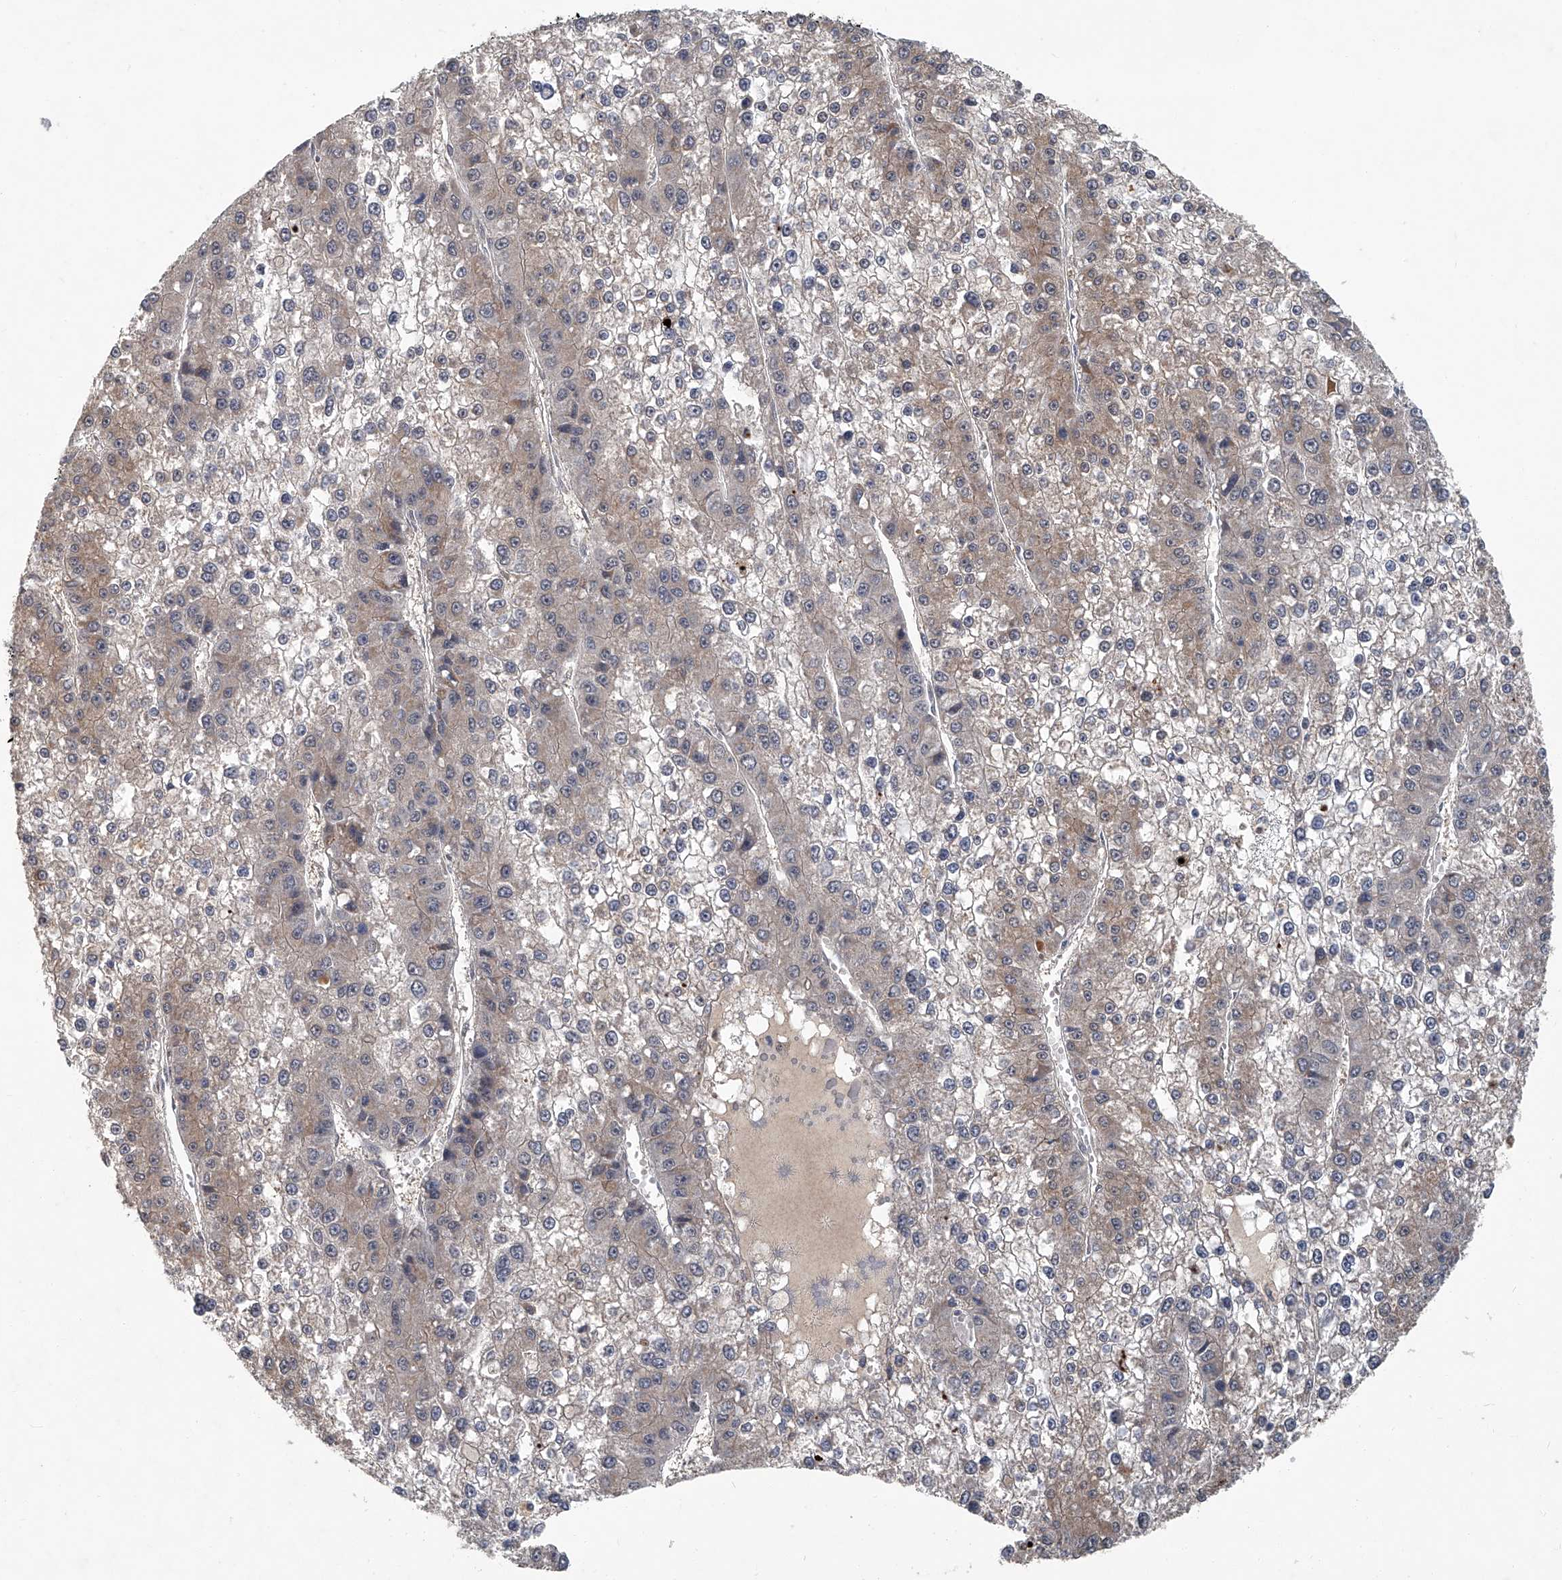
{"staining": {"intensity": "weak", "quantity": "<25%", "location": "cytoplasmic/membranous"}, "tissue": "liver cancer", "cell_type": "Tumor cells", "image_type": "cancer", "snomed": [{"axis": "morphology", "description": "Carcinoma, Hepatocellular, NOS"}, {"axis": "topography", "description": "Liver"}], "caption": "High magnification brightfield microscopy of hepatocellular carcinoma (liver) stained with DAB (3,3'-diaminobenzidine) (brown) and counterstained with hematoxylin (blue): tumor cells show no significant positivity.", "gene": "AKNAD1", "patient": {"sex": "female", "age": 73}}